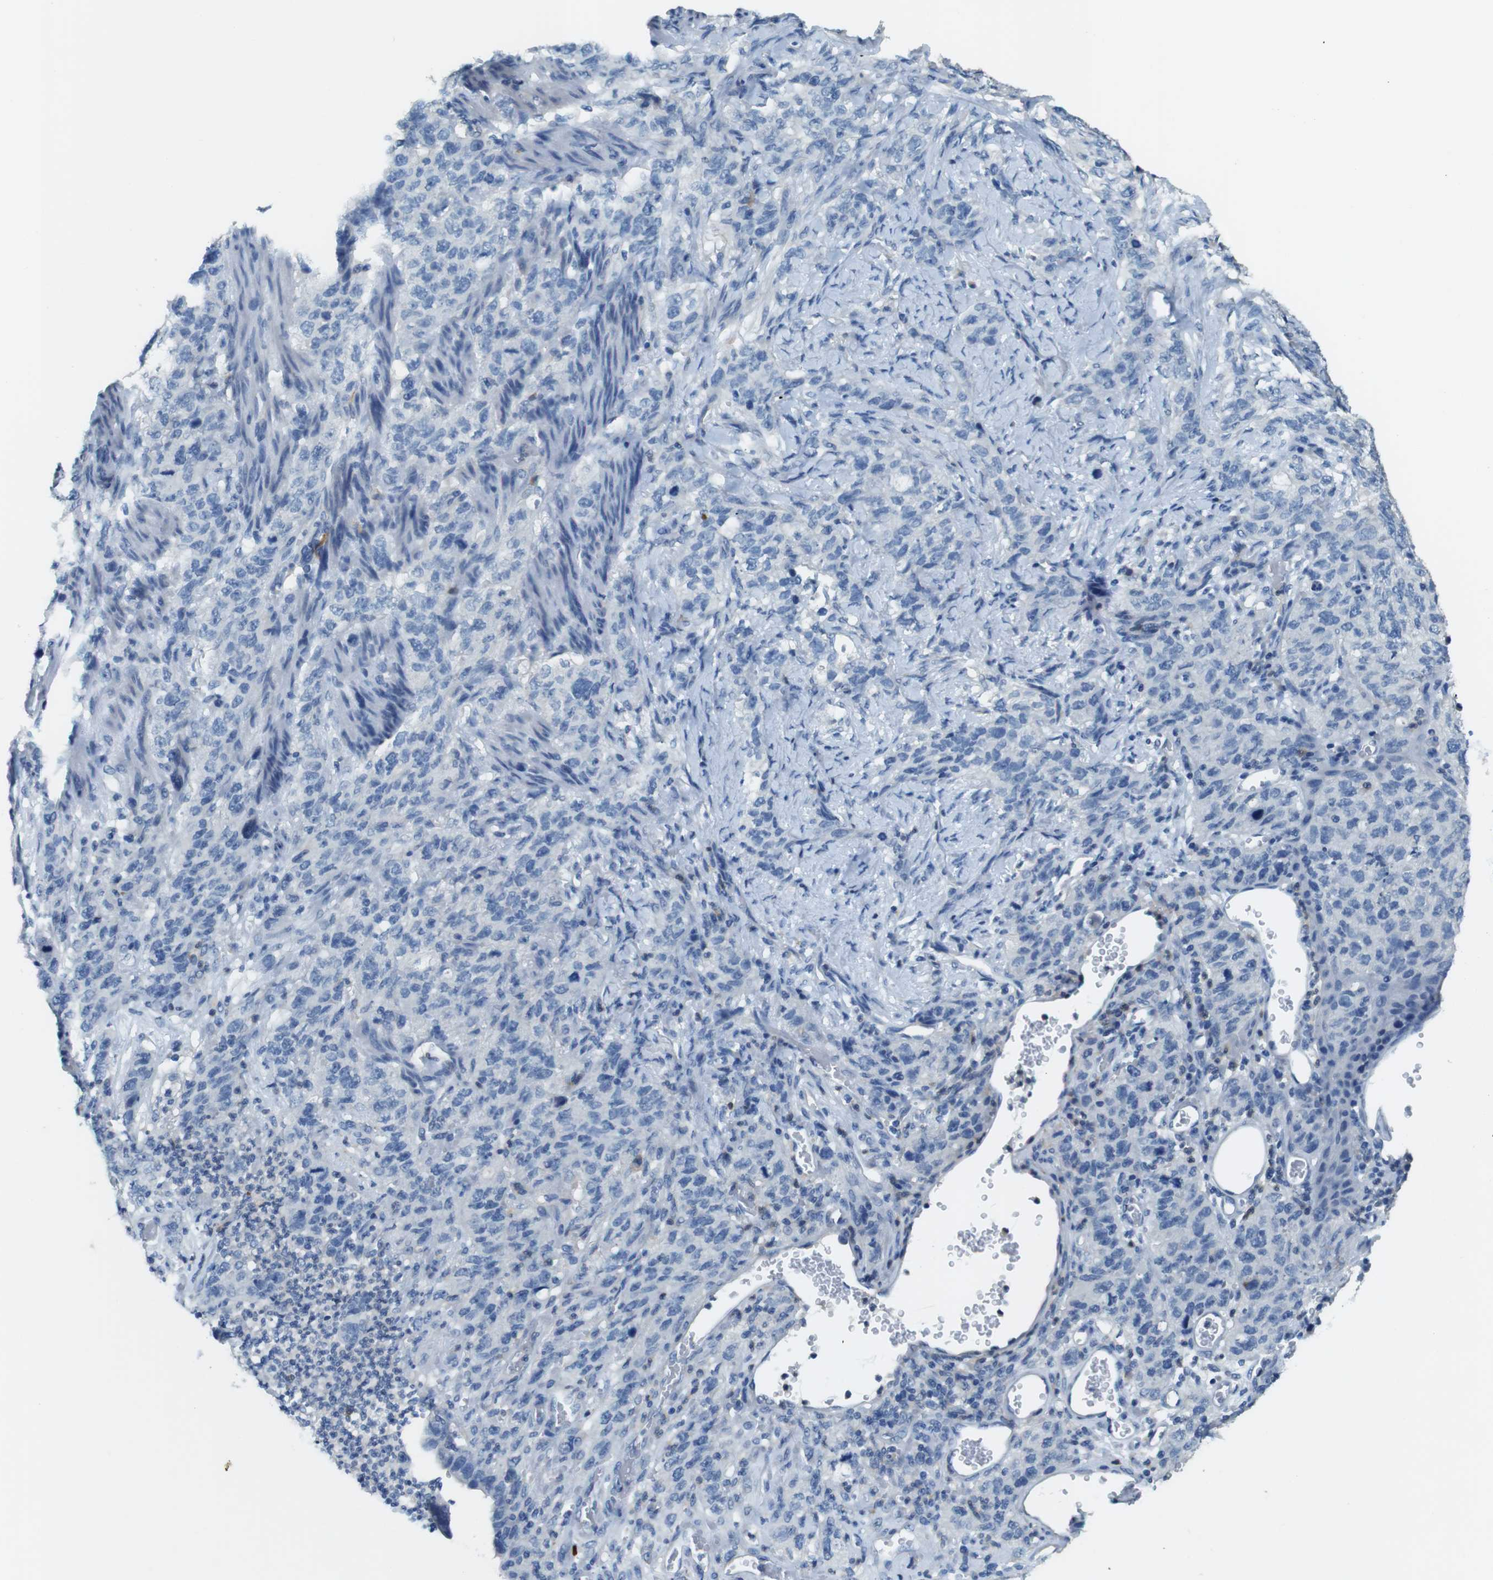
{"staining": {"intensity": "negative", "quantity": "none", "location": "none"}, "tissue": "stomach cancer", "cell_type": "Tumor cells", "image_type": "cancer", "snomed": [{"axis": "morphology", "description": "Adenocarcinoma, NOS"}, {"axis": "topography", "description": "Stomach"}], "caption": "Immunohistochemistry (IHC) of human stomach cancer shows no positivity in tumor cells.", "gene": "CD320", "patient": {"sex": "male", "age": 48}}